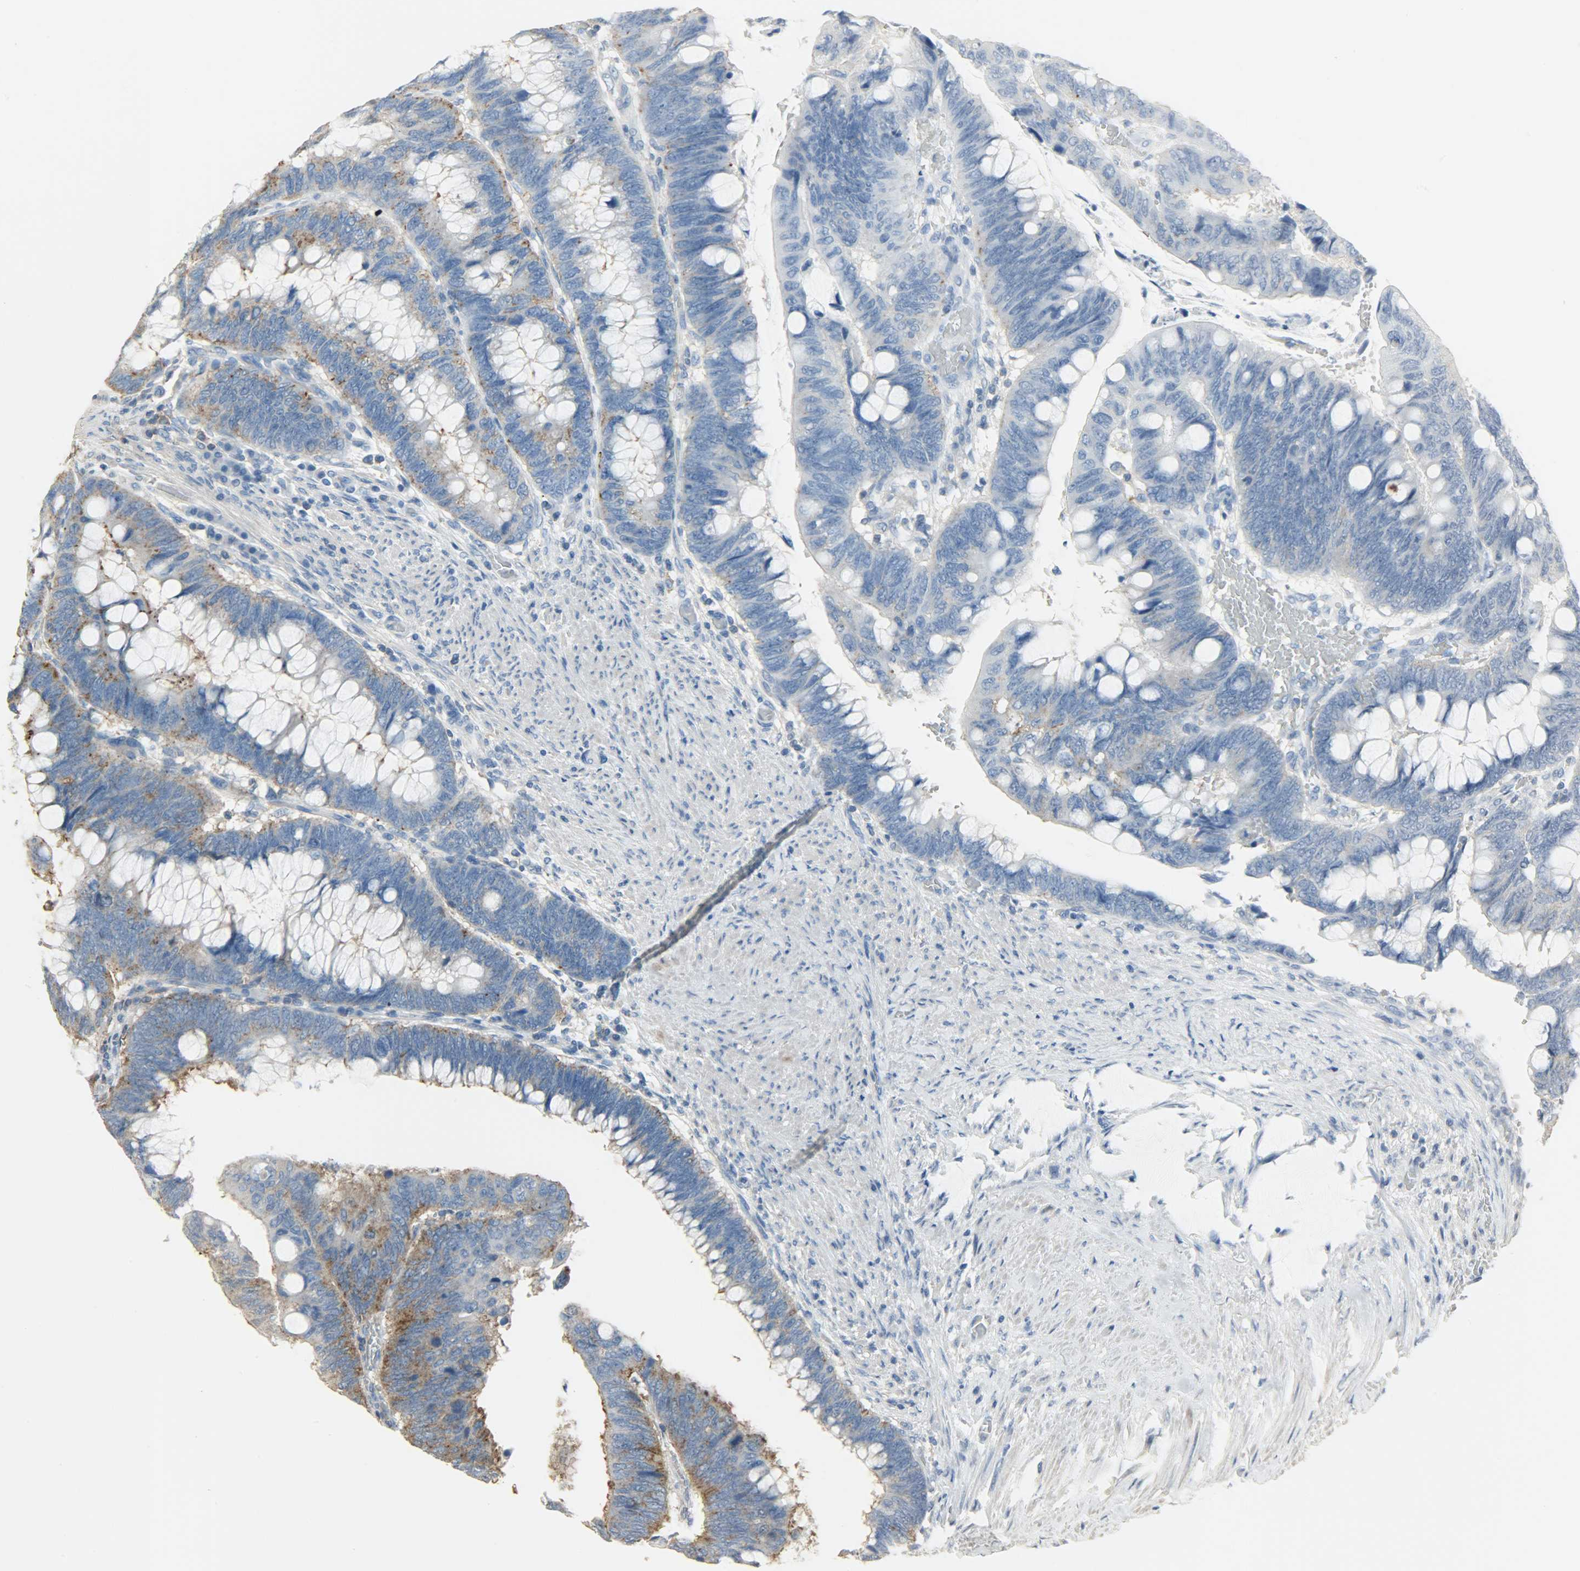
{"staining": {"intensity": "moderate", "quantity": "25%-75%", "location": "cytoplasmic/membranous"}, "tissue": "colorectal cancer", "cell_type": "Tumor cells", "image_type": "cancer", "snomed": [{"axis": "morphology", "description": "Normal tissue, NOS"}, {"axis": "morphology", "description": "Adenocarcinoma, NOS"}, {"axis": "topography", "description": "Rectum"}], "caption": "Immunohistochemistry (IHC) of human colorectal adenocarcinoma shows medium levels of moderate cytoplasmic/membranous positivity in about 25%-75% of tumor cells. The staining is performed using DAB brown chromogen to label protein expression. The nuclei are counter-stained blue using hematoxylin.", "gene": "DNAJA4", "patient": {"sex": "male", "age": 92}}